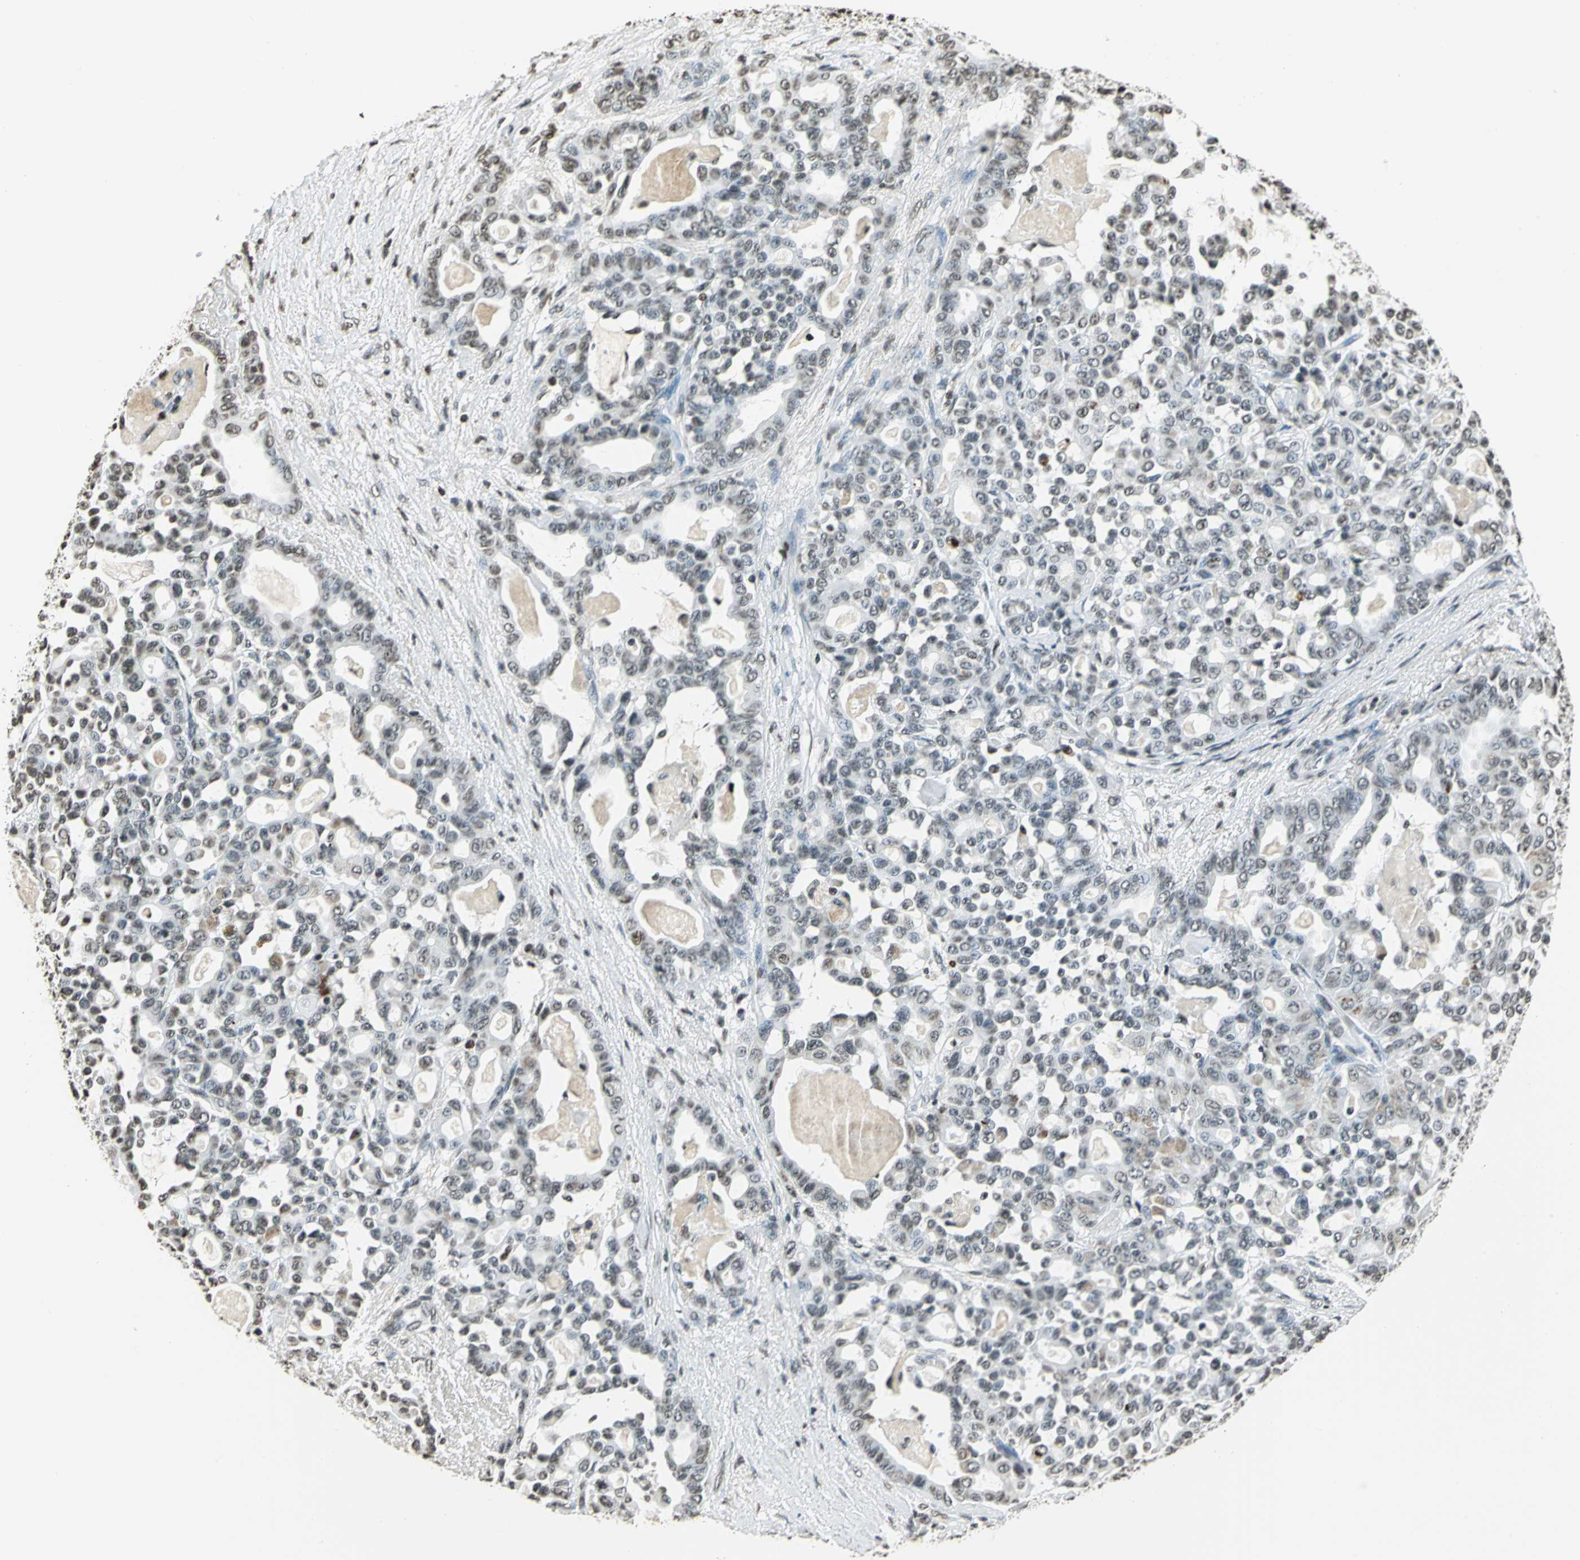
{"staining": {"intensity": "weak", "quantity": "25%-75%", "location": "nuclear"}, "tissue": "pancreatic cancer", "cell_type": "Tumor cells", "image_type": "cancer", "snomed": [{"axis": "morphology", "description": "Adenocarcinoma, NOS"}, {"axis": "topography", "description": "Pancreas"}], "caption": "Adenocarcinoma (pancreatic) tissue demonstrates weak nuclear expression in about 25%-75% of tumor cells", "gene": "MCM4", "patient": {"sex": "male", "age": 63}}